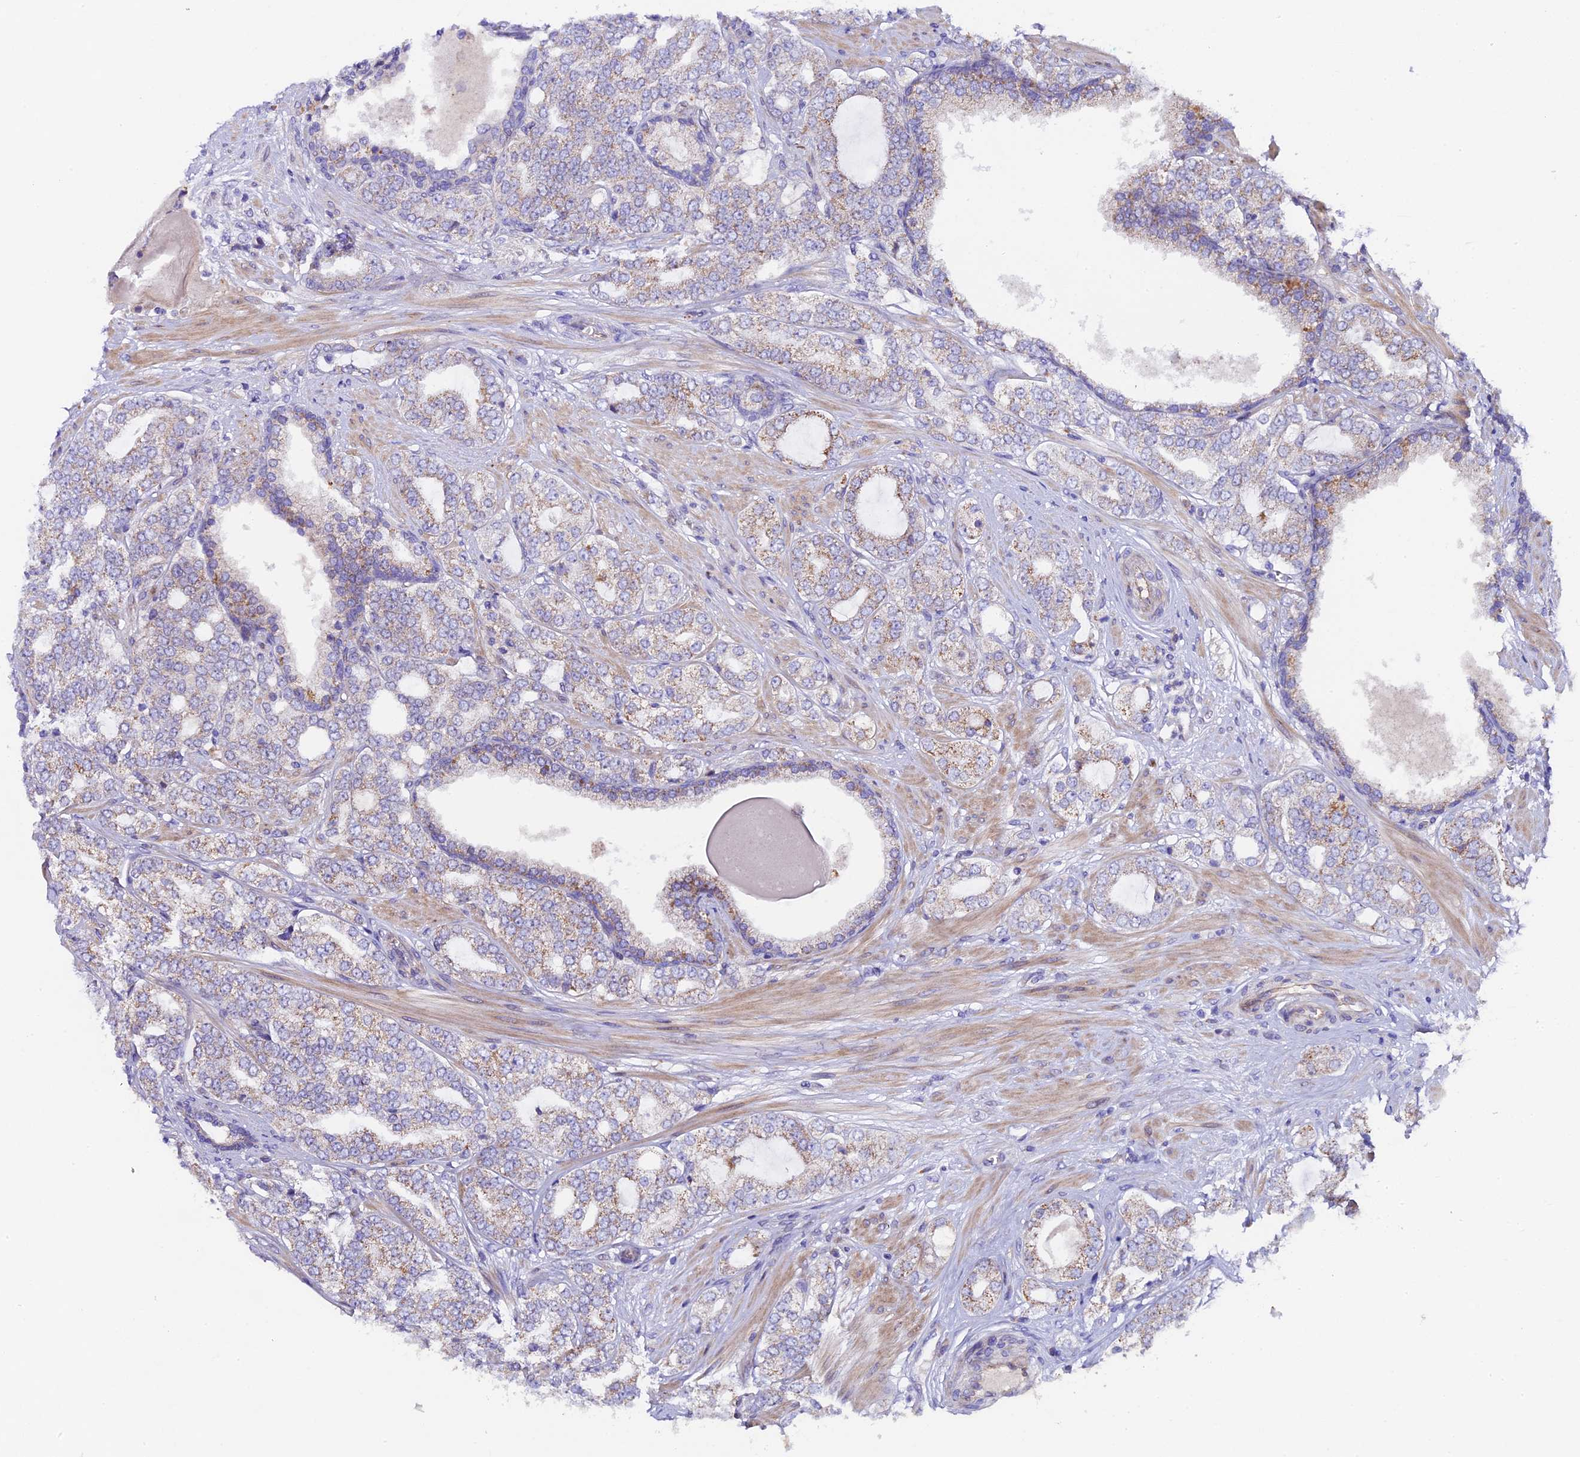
{"staining": {"intensity": "weak", "quantity": ">75%", "location": "cytoplasmic/membranous"}, "tissue": "prostate cancer", "cell_type": "Tumor cells", "image_type": "cancer", "snomed": [{"axis": "morphology", "description": "Adenocarcinoma, High grade"}, {"axis": "topography", "description": "Prostate"}], "caption": "A low amount of weak cytoplasmic/membranous expression is appreciated in approximately >75% of tumor cells in prostate adenocarcinoma (high-grade) tissue.", "gene": "PIGU", "patient": {"sex": "male", "age": 64}}